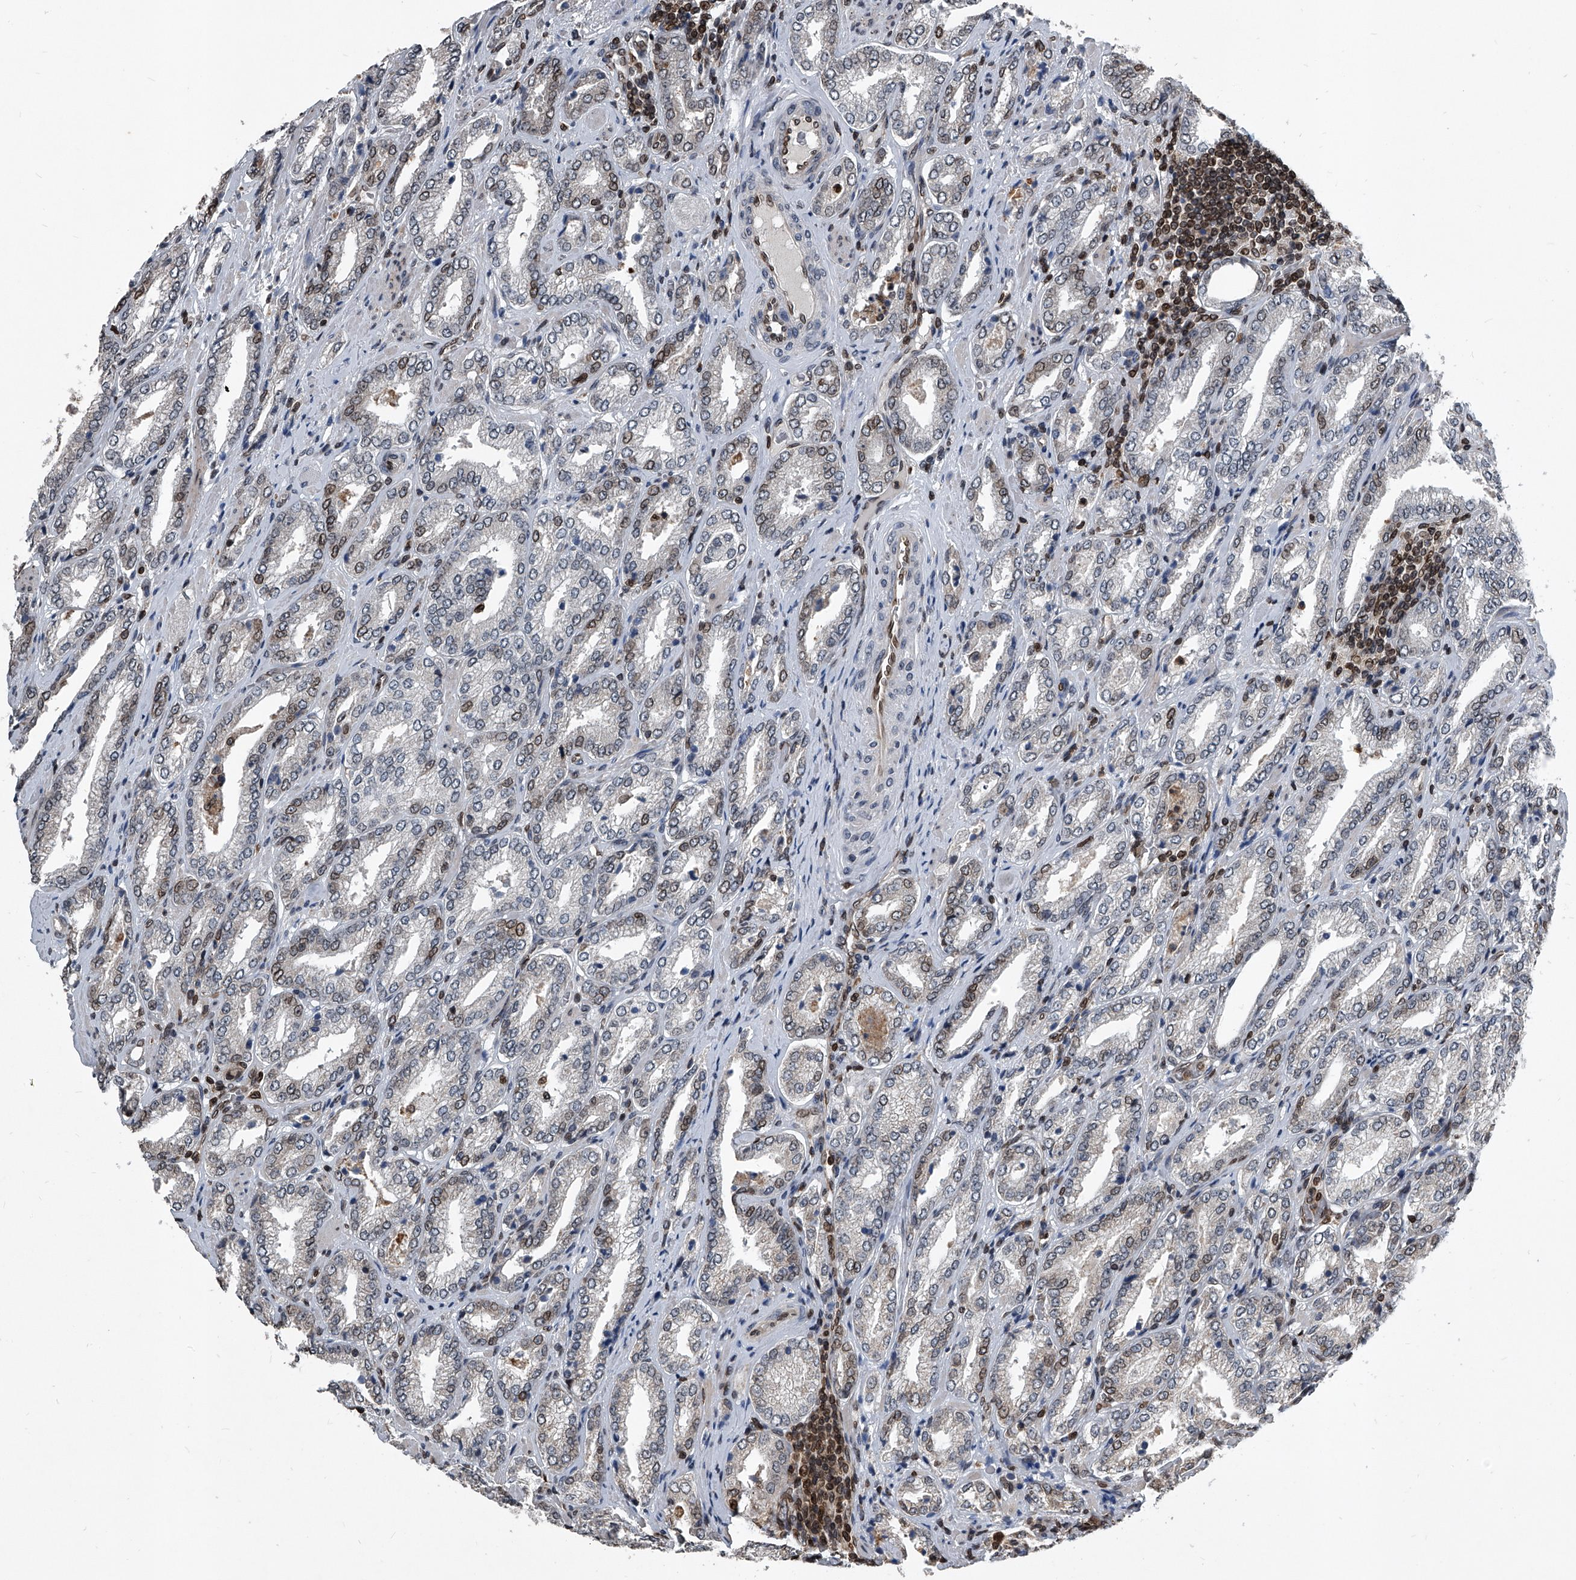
{"staining": {"intensity": "moderate", "quantity": "<25%", "location": "cytoplasmic/membranous,nuclear"}, "tissue": "prostate cancer", "cell_type": "Tumor cells", "image_type": "cancer", "snomed": [{"axis": "morphology", "description": "Adenocarcinoma, Low grade"}, {"axis": "topography", "description": "Prostate"}], "caption": "An immunohistochemistry micrograph of tumor tissue is shown. Protein staining in brown shows moderate cytoplasmic/membranous and nuclear positivity in prostate cancer within tumor cells. Nuclei are stained in blue.", "gene": "PHF20", "patient": {"sex": "male", "age": 62}}